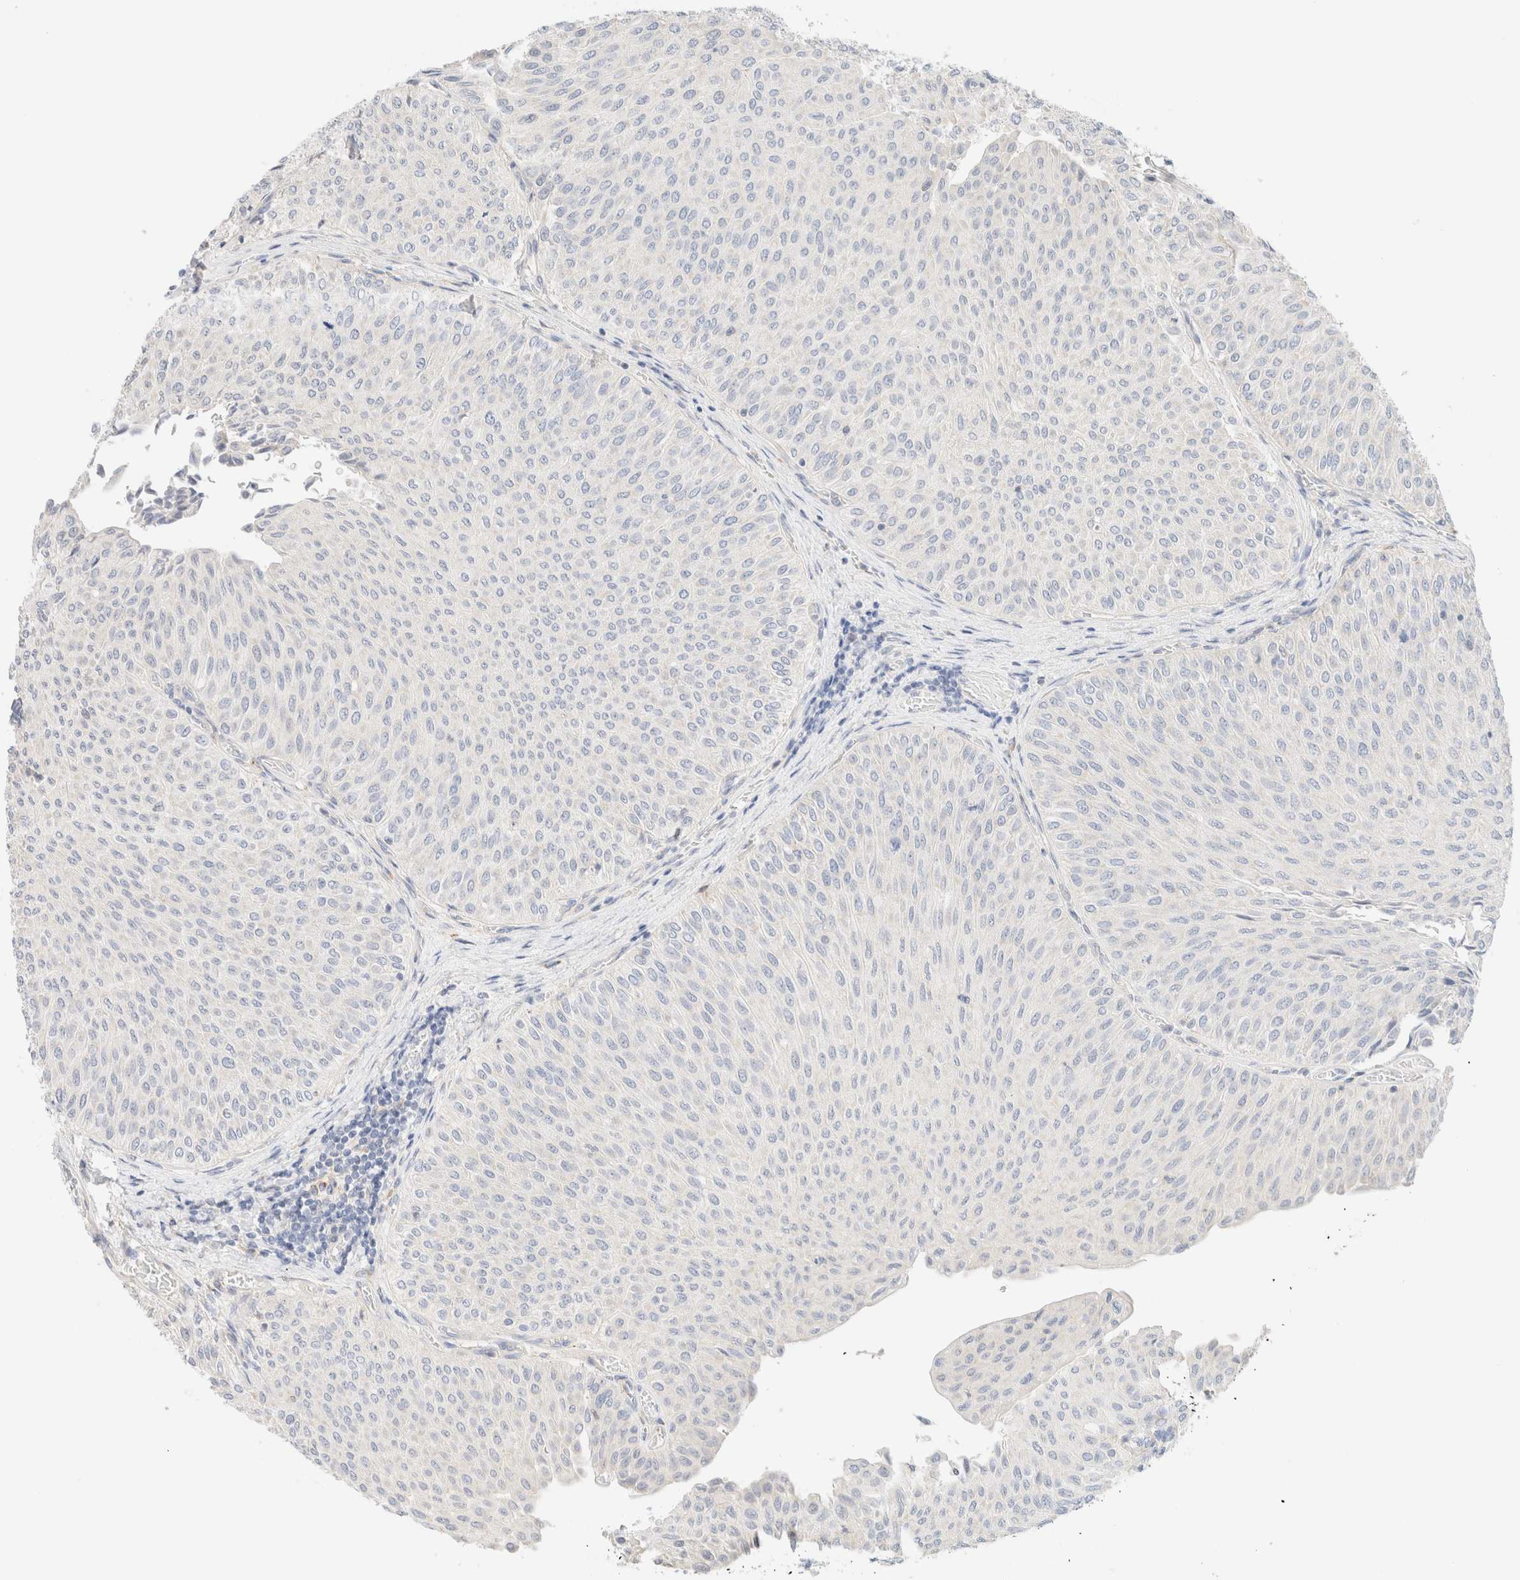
{"staining": {"intensity": "negative", "quantity": "none", "location": "none"}, "tissue": "urothelial cancer", "cell_type": "Tumor cells", "image_type": "cancer", "snomed": [{"axis": "morphology", "description": "Urothelial carcinoma, Low grade"}, {"axis": "topography", "description": "Urinary bladder"}], "caption": "Immunohistochemistry (IHC) micrograph of neoplastic tissue: human urothelial cancer stained with DAB (3,3'-diaminobenzidine) exhibits no significant protein positivity in tumor cells. (DAB IHC visualized using brightfield microscopy, high magnification).", "gene": "SARM1", "patient": {"sex": "male", "age": 78}}